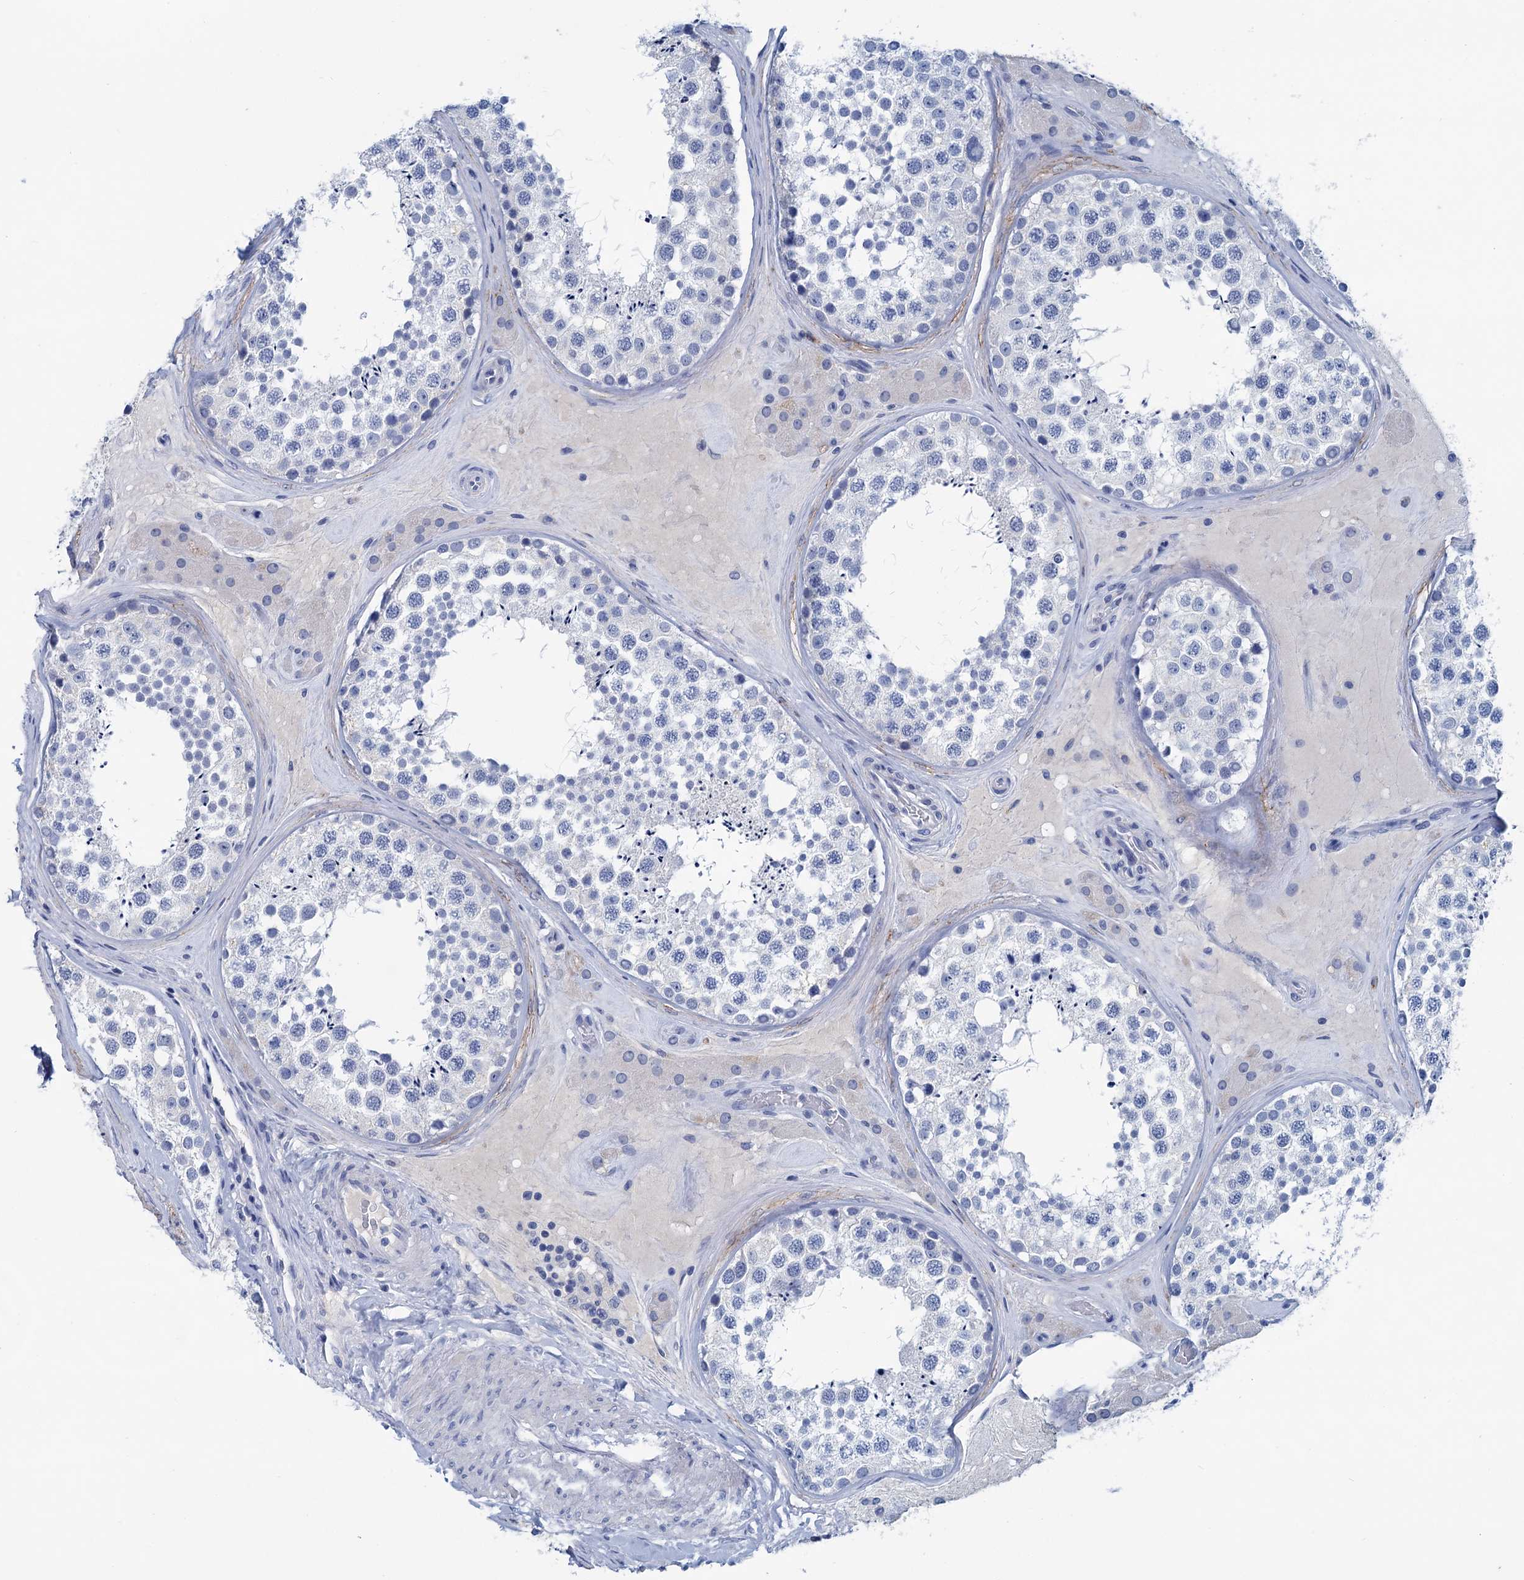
{"staining": {"intensity": "negative", "quantity": "none", "location": "none"}, "tissue": "testis", "cell_type": "Cells in seminiferous ducts", "image_type": "normal", "snomed": [{"axis": "morphology", "description": "Normal tissue, NOS"}, {"axis": "topography", "description": "Testis"}], "caption": "Immunohistochemistry micrograph of unremarkable testis: testis stained with DAB shows no significant protein staining in cells in seminiferous ducts. (Stains: DAB (3,3'-diaminobenzidine) immunohistochemistry (IHC) with hematoxylin counter stain, Microscopy: brightfield microscopy at high magnification).", "gene": "MYOZ3", "patient": {"sex": "male", "age": 46}}